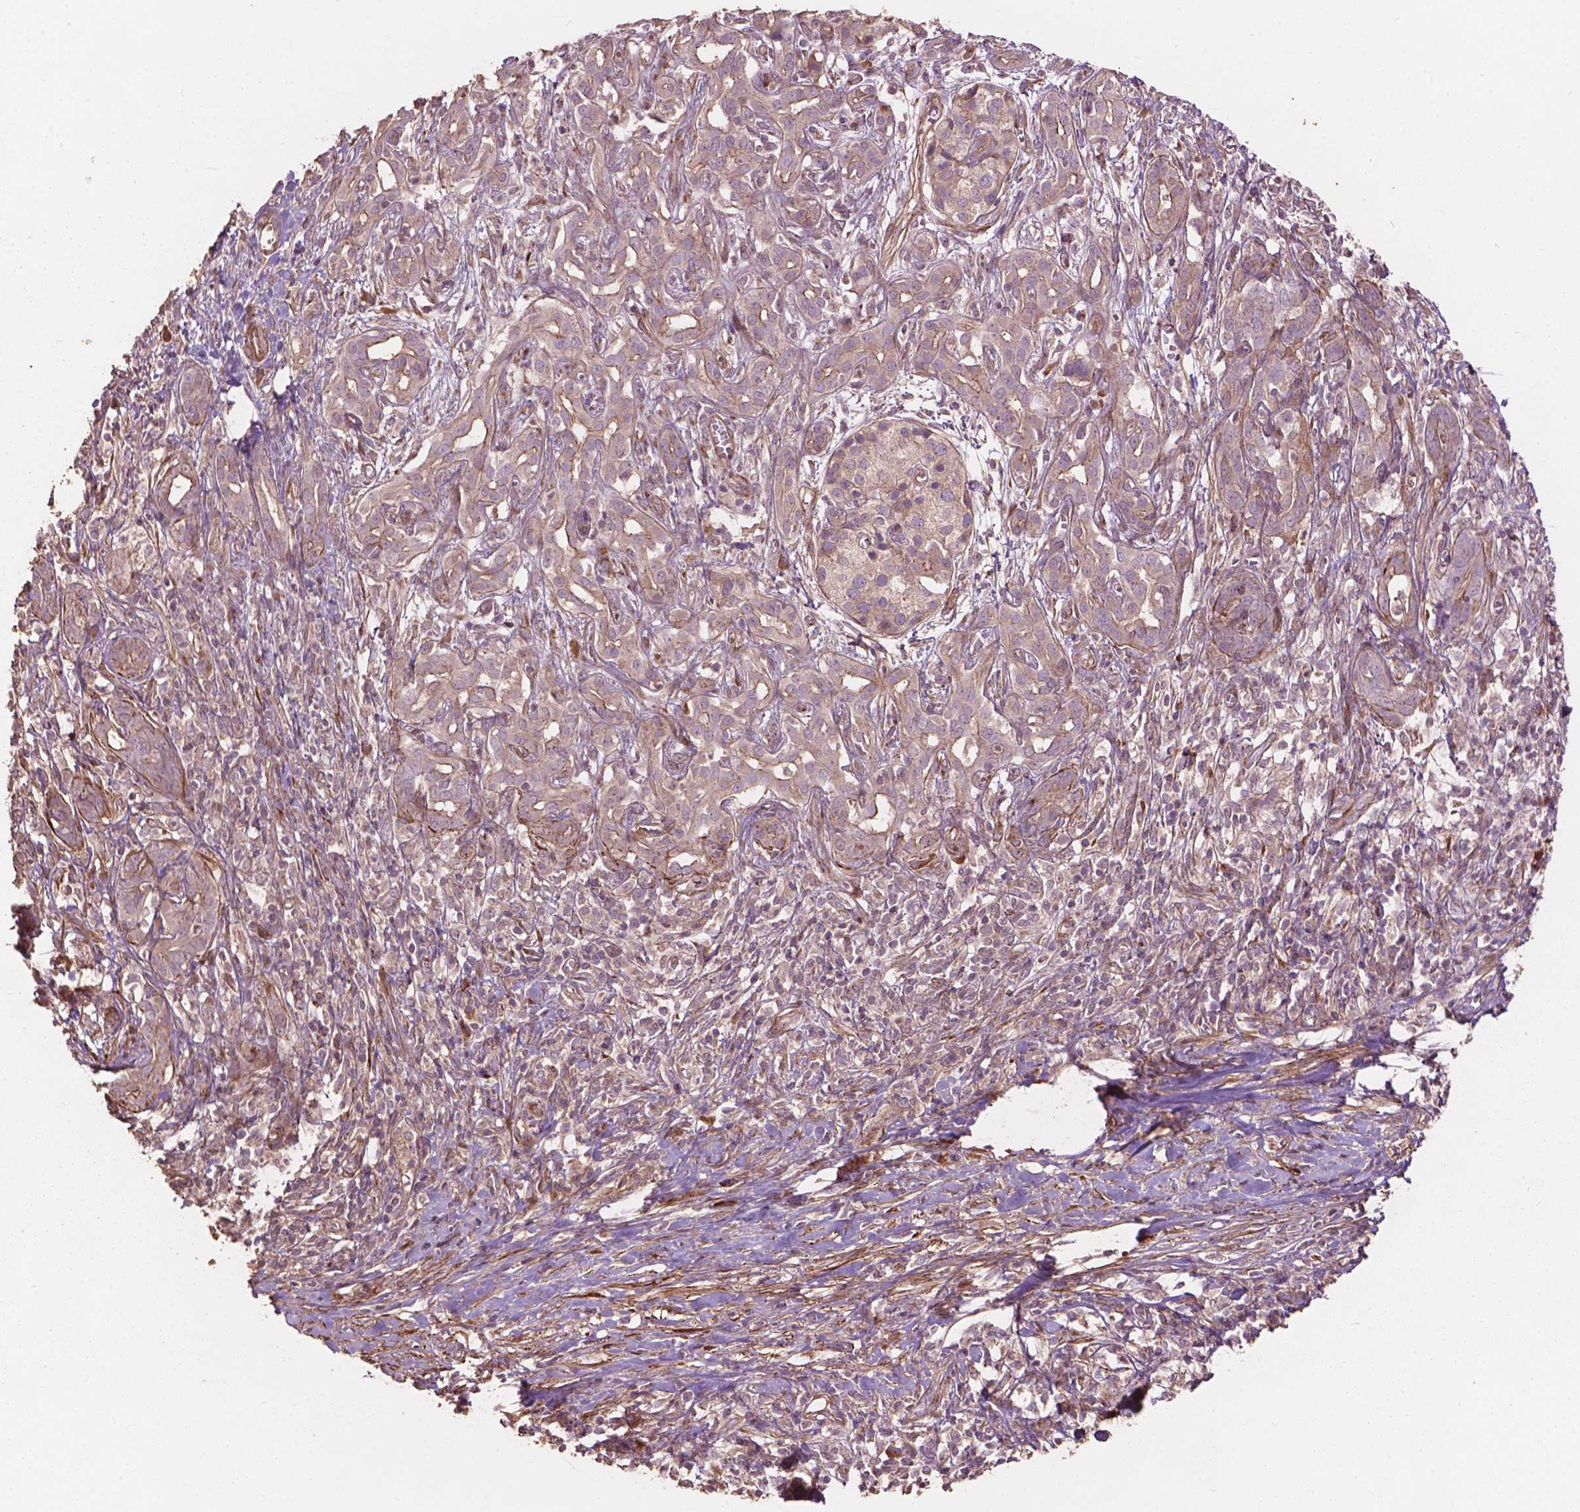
{"staining": {"intensity": "moderate", "quantity": "<25%", "location": "cytoplasmic/membranous"}, "tissue": "pancreatic cancer", "cell_type": "Tumor cells", "image_type": "cancer", "snomed": [{"axis": "morphology", "description": "Adenocarcinoma, NOS"}, {"axis": "topography", "description": "Pancreas"}], "caption": "This is a micrograph of immunohistochemistry staining of pancreatic cancer (adenocarcinoma), which shows moderate staining in the cytoplasmic/membranous of tumor cells.", "gene": "FNIP1", "patient": {"sex": "male", "age": 61}}